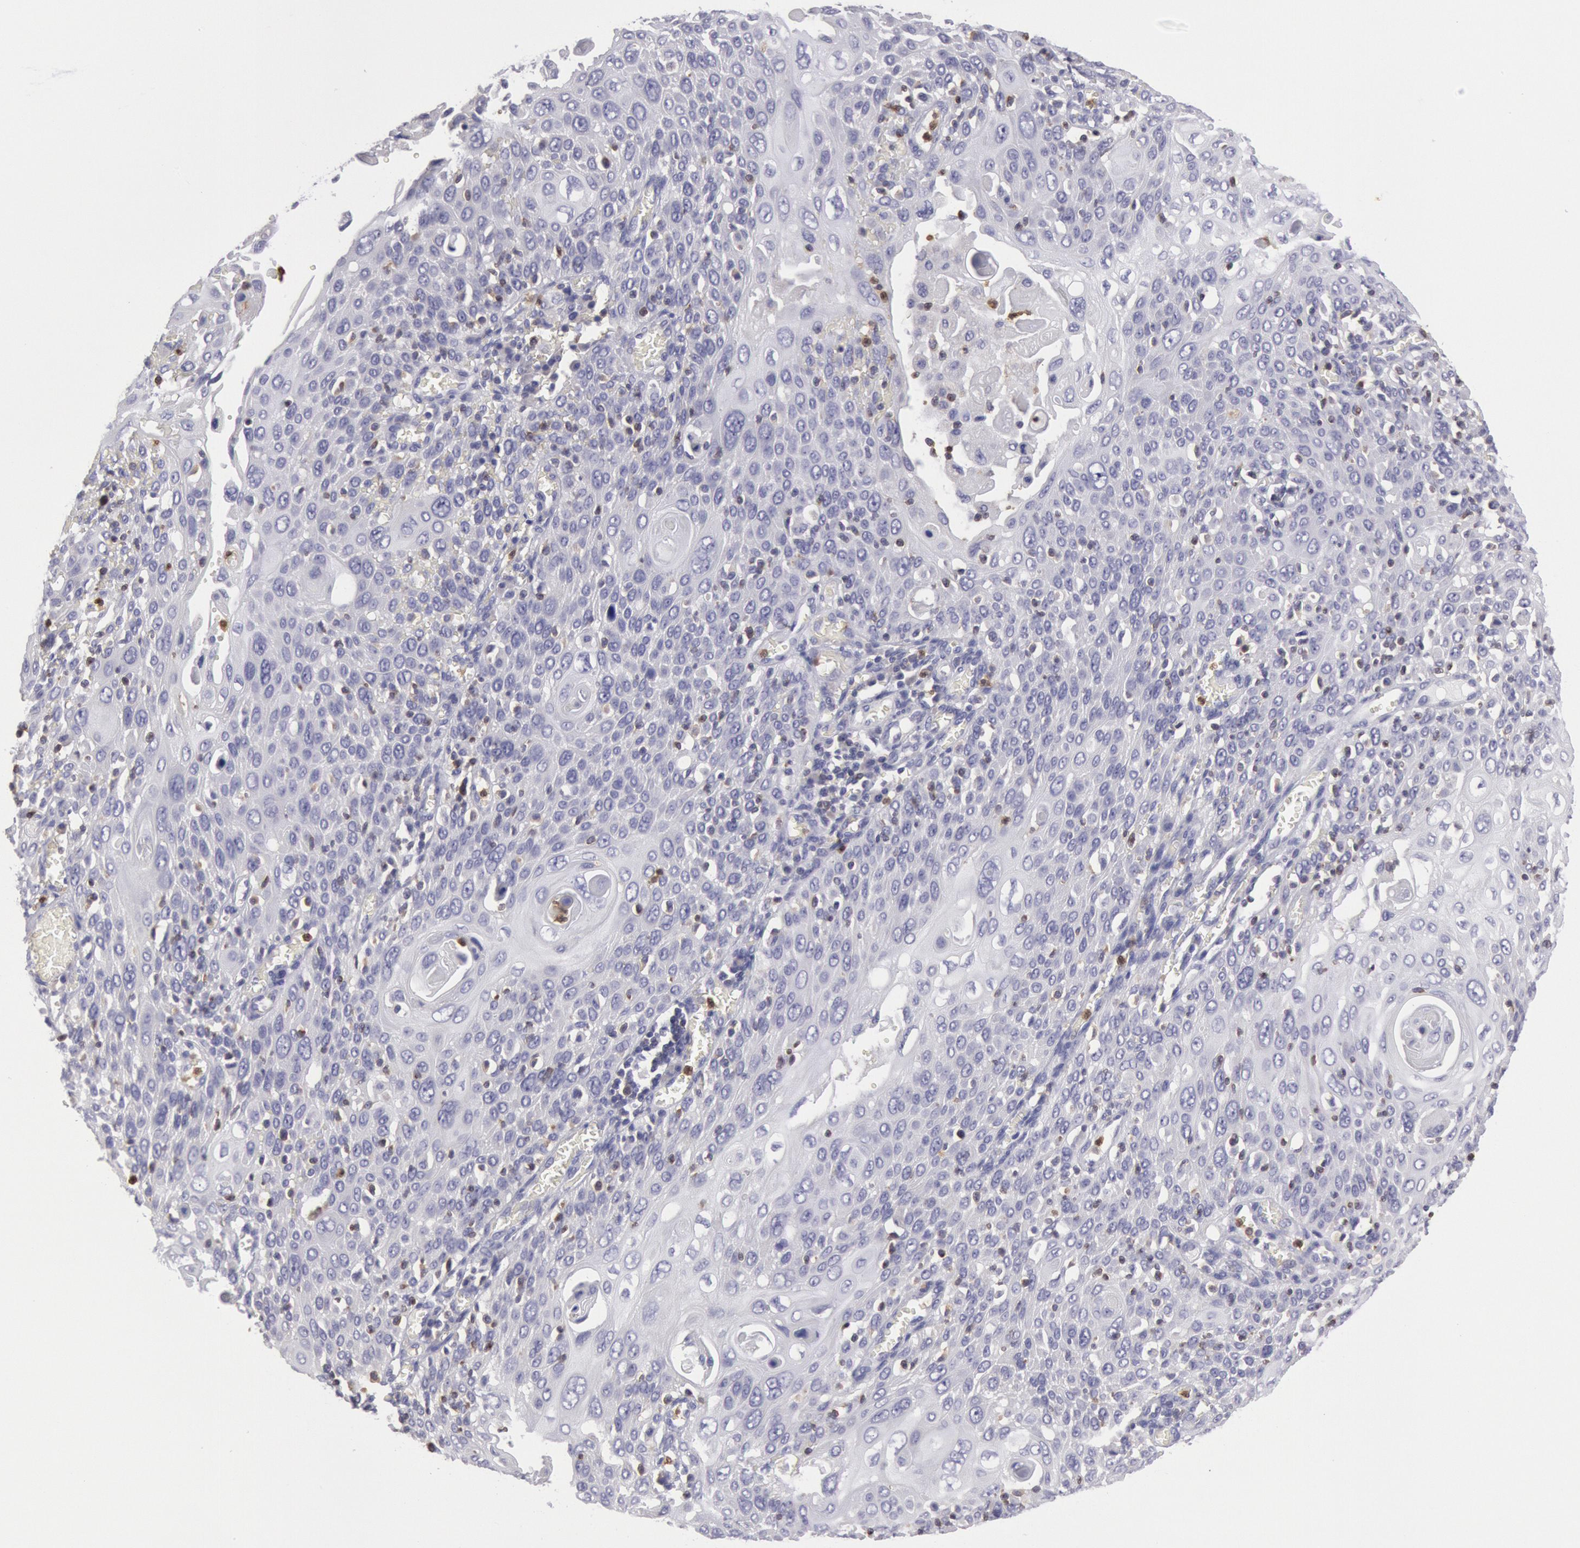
{"staining": {"intensity": "negative", "quantity": "none", "location": "none"}, "tissue": "cervical cancer", "cell_type": "Tumor cells", "image_type": "cancer", "snomed": [{"axis": "morphology", "description": "Squamous cell carcinoma, NOS"}, {"axis": "topography", "description": "Cervix"}], "caption": "Tumor cells are negative for brown protein staining in cervical cancer (squamous cell carcinoma). (DAB IHC, high magnification).", "gene": "RAB27A", "patient": {"sex": "female", "age": 54}}